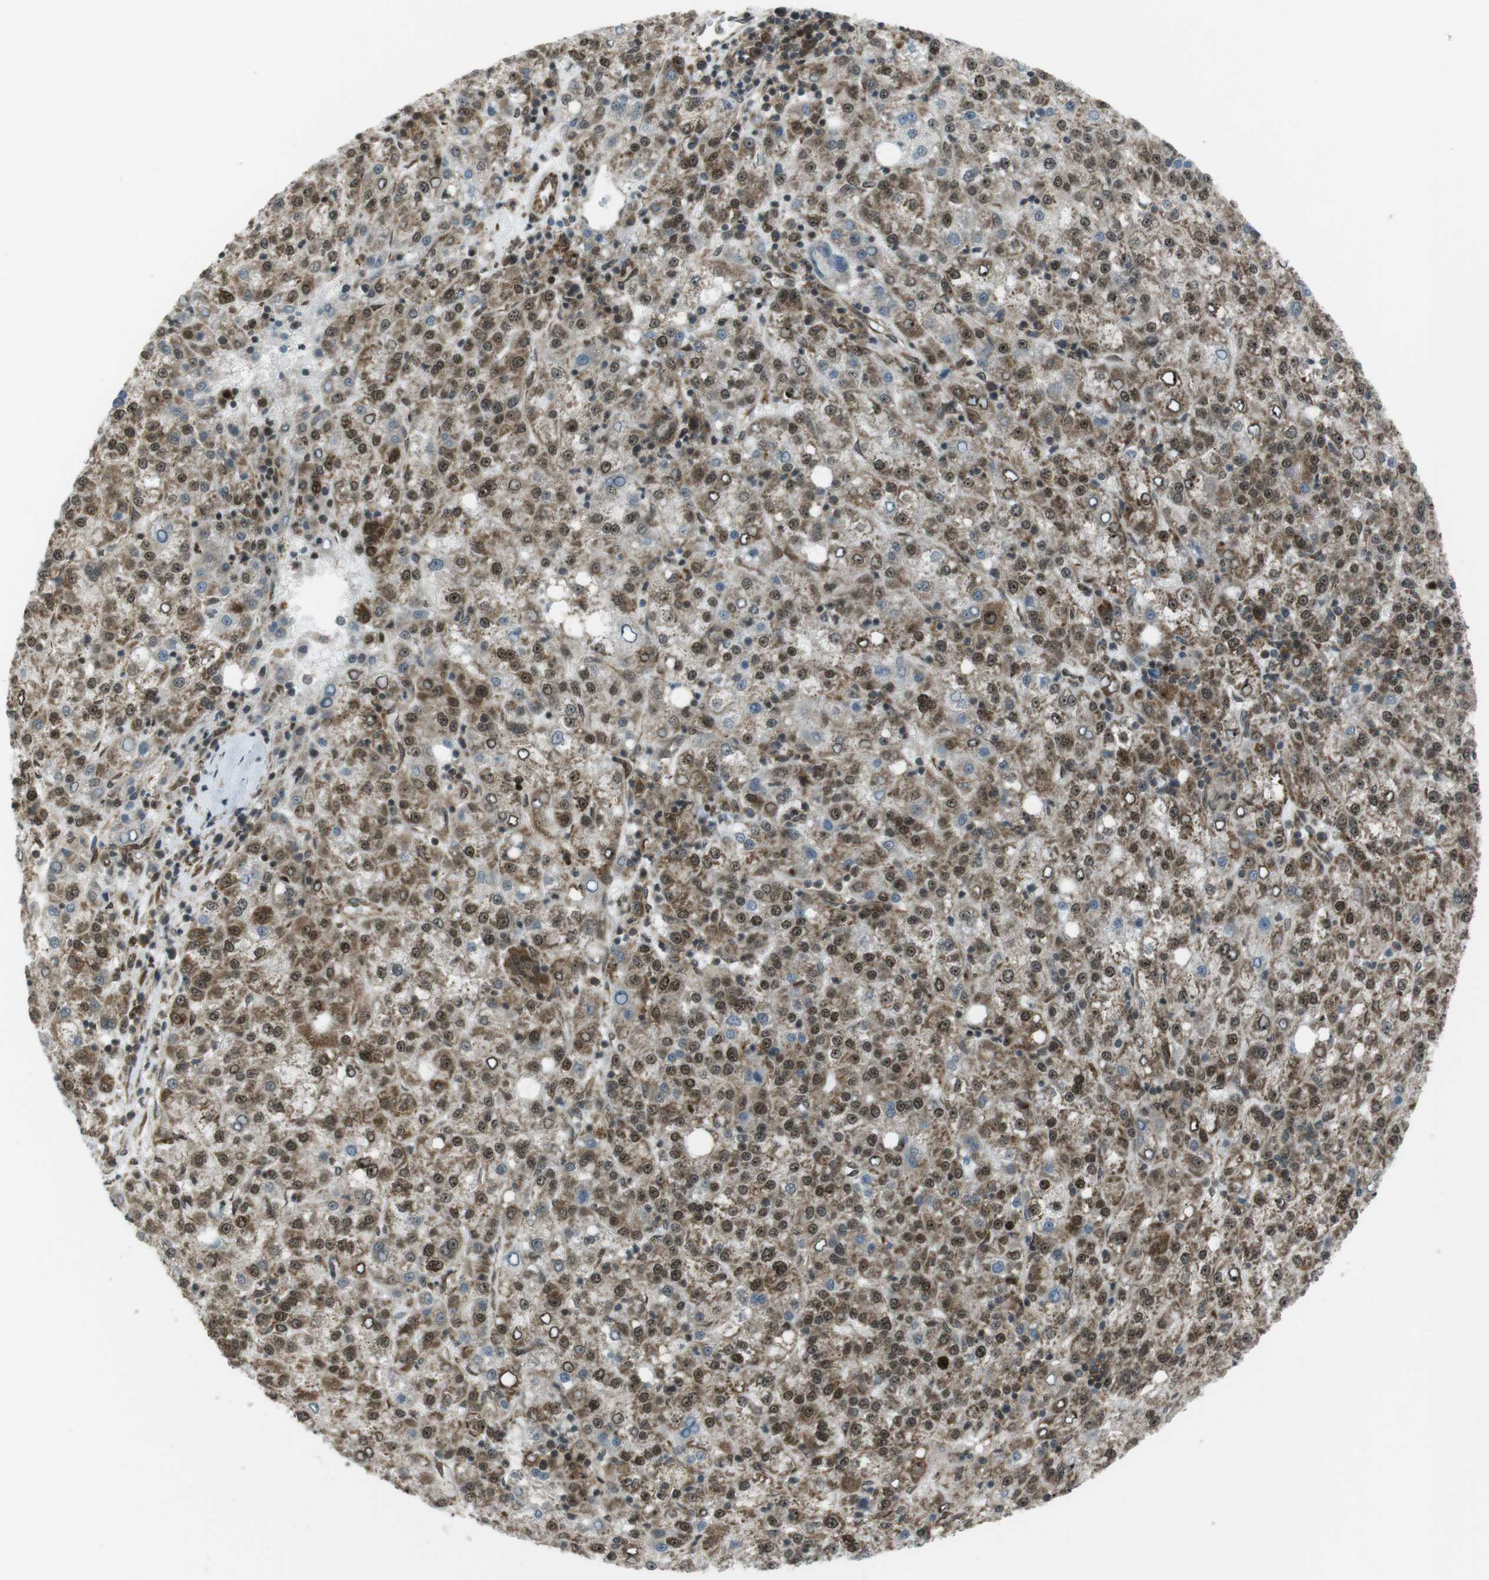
{"staining": {"intensity": "moderate", "quantity": ">75%", "location": "cytoplasmic/membranous,nuclear"}, "tissue": "liver cancer", "cell_type": "Tumor cells", "image_type": "cancer", "snomed": [{"axis": "morphology", "description": "Carcinoma, Hepatocellular, NOS"}, {"axis": "topography", "description": "Liver"}], "caption": "Protein staining of liver hepatocellular carcinoma tissue demonstrates moderate cytoplasmic/membranous and nuclear positivity in approximately >75% of tumor cells.", "gene": "CSNK1D", "patient": {"sex": "female", "age": 58}}